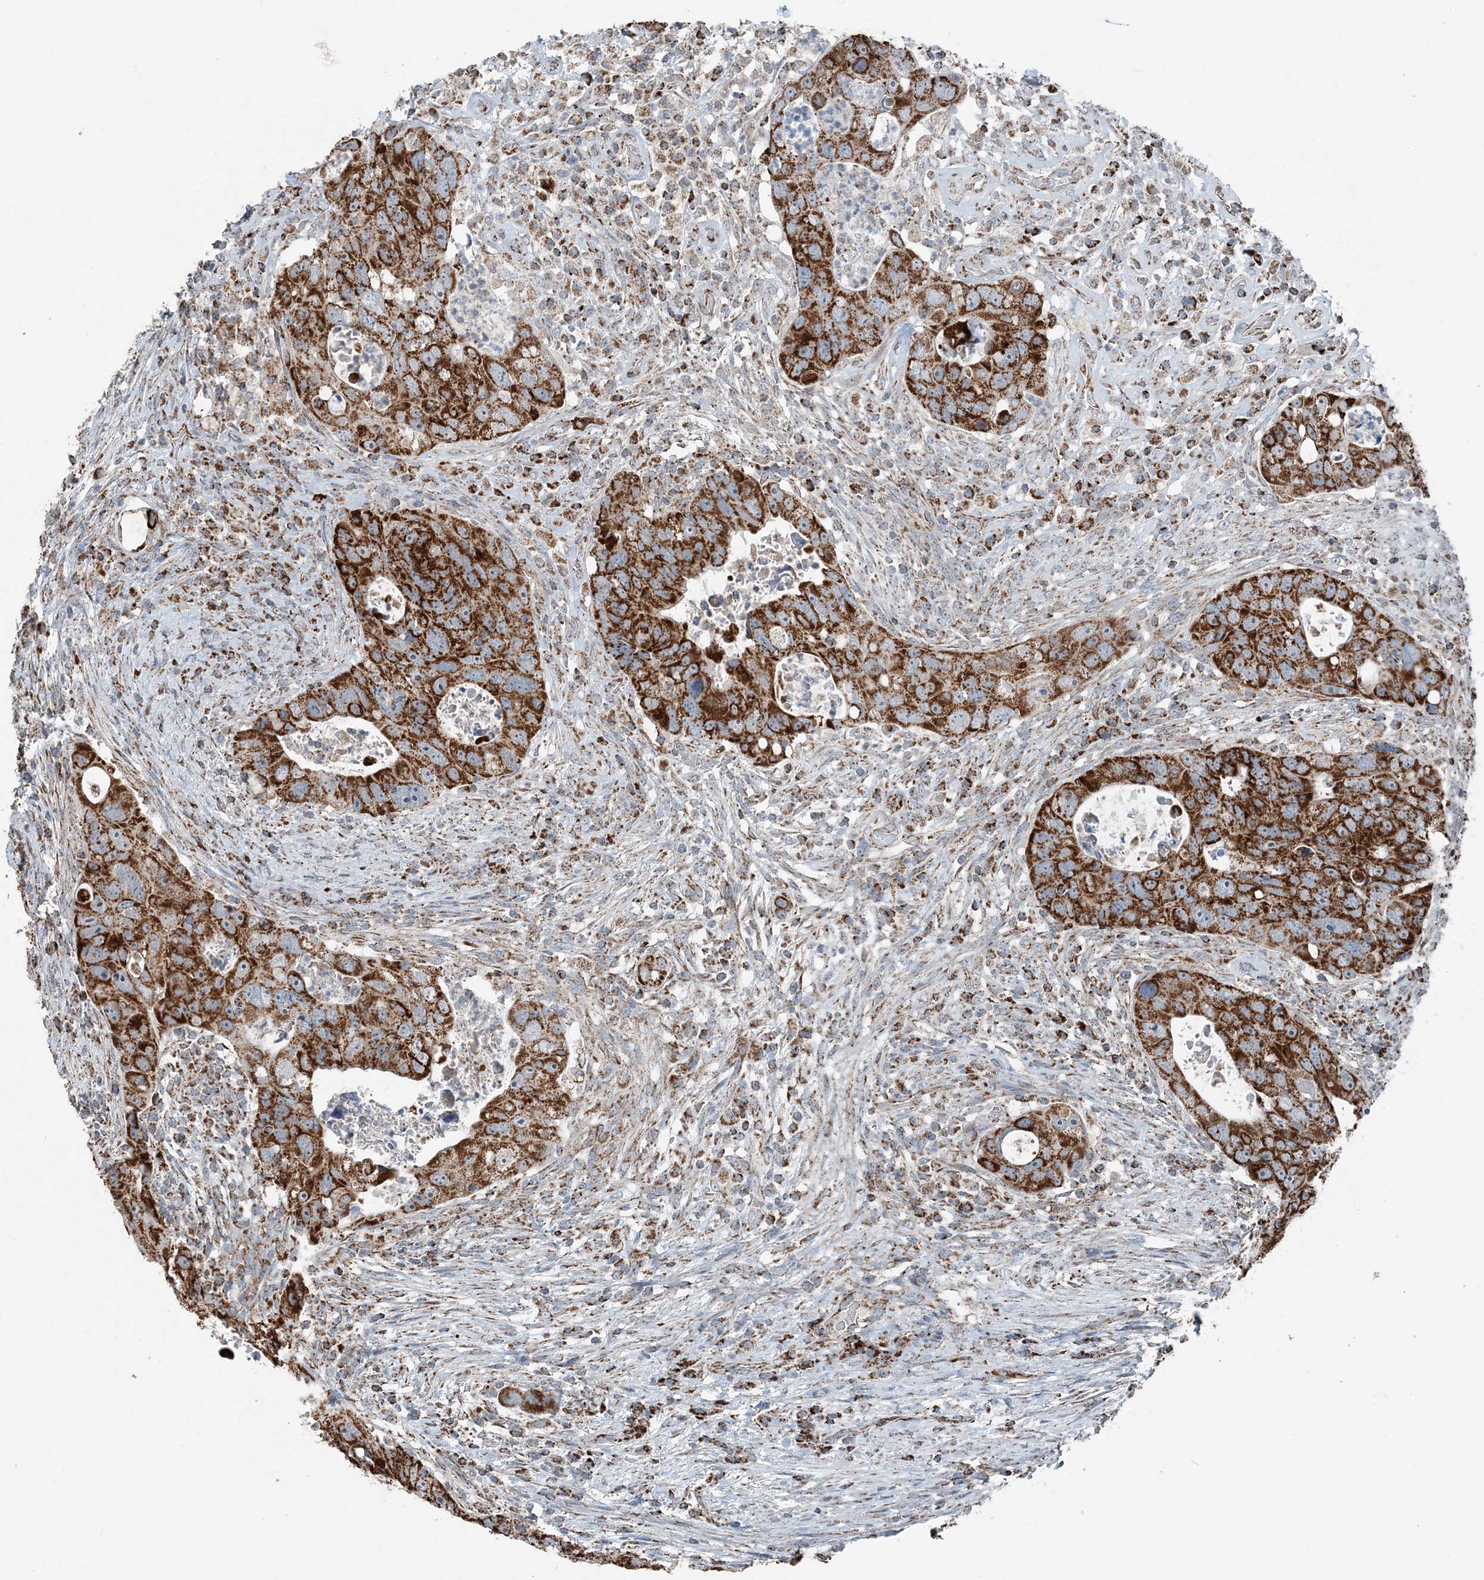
{"staining": {"intensity": "strong", "quantity": ">75%", "location": "cytoplasmic/membranous"}, "tissue": "colorectal cancer", "cell_type": "Tumor cells", "image_type": "cancer", "snomed": [{"axis": "morphology", "description": "Adenocarcinoma, NOS"}, {"axis": "topography", "description": "Rectum"}], "caption": "Protein staining of colorectal cancer tissue shows strong cytoplasmic/membranous positivity in about >75% of tumor cells.", "gene": "SUCLG1", "patient": {"sex": "male", "age": 59}}